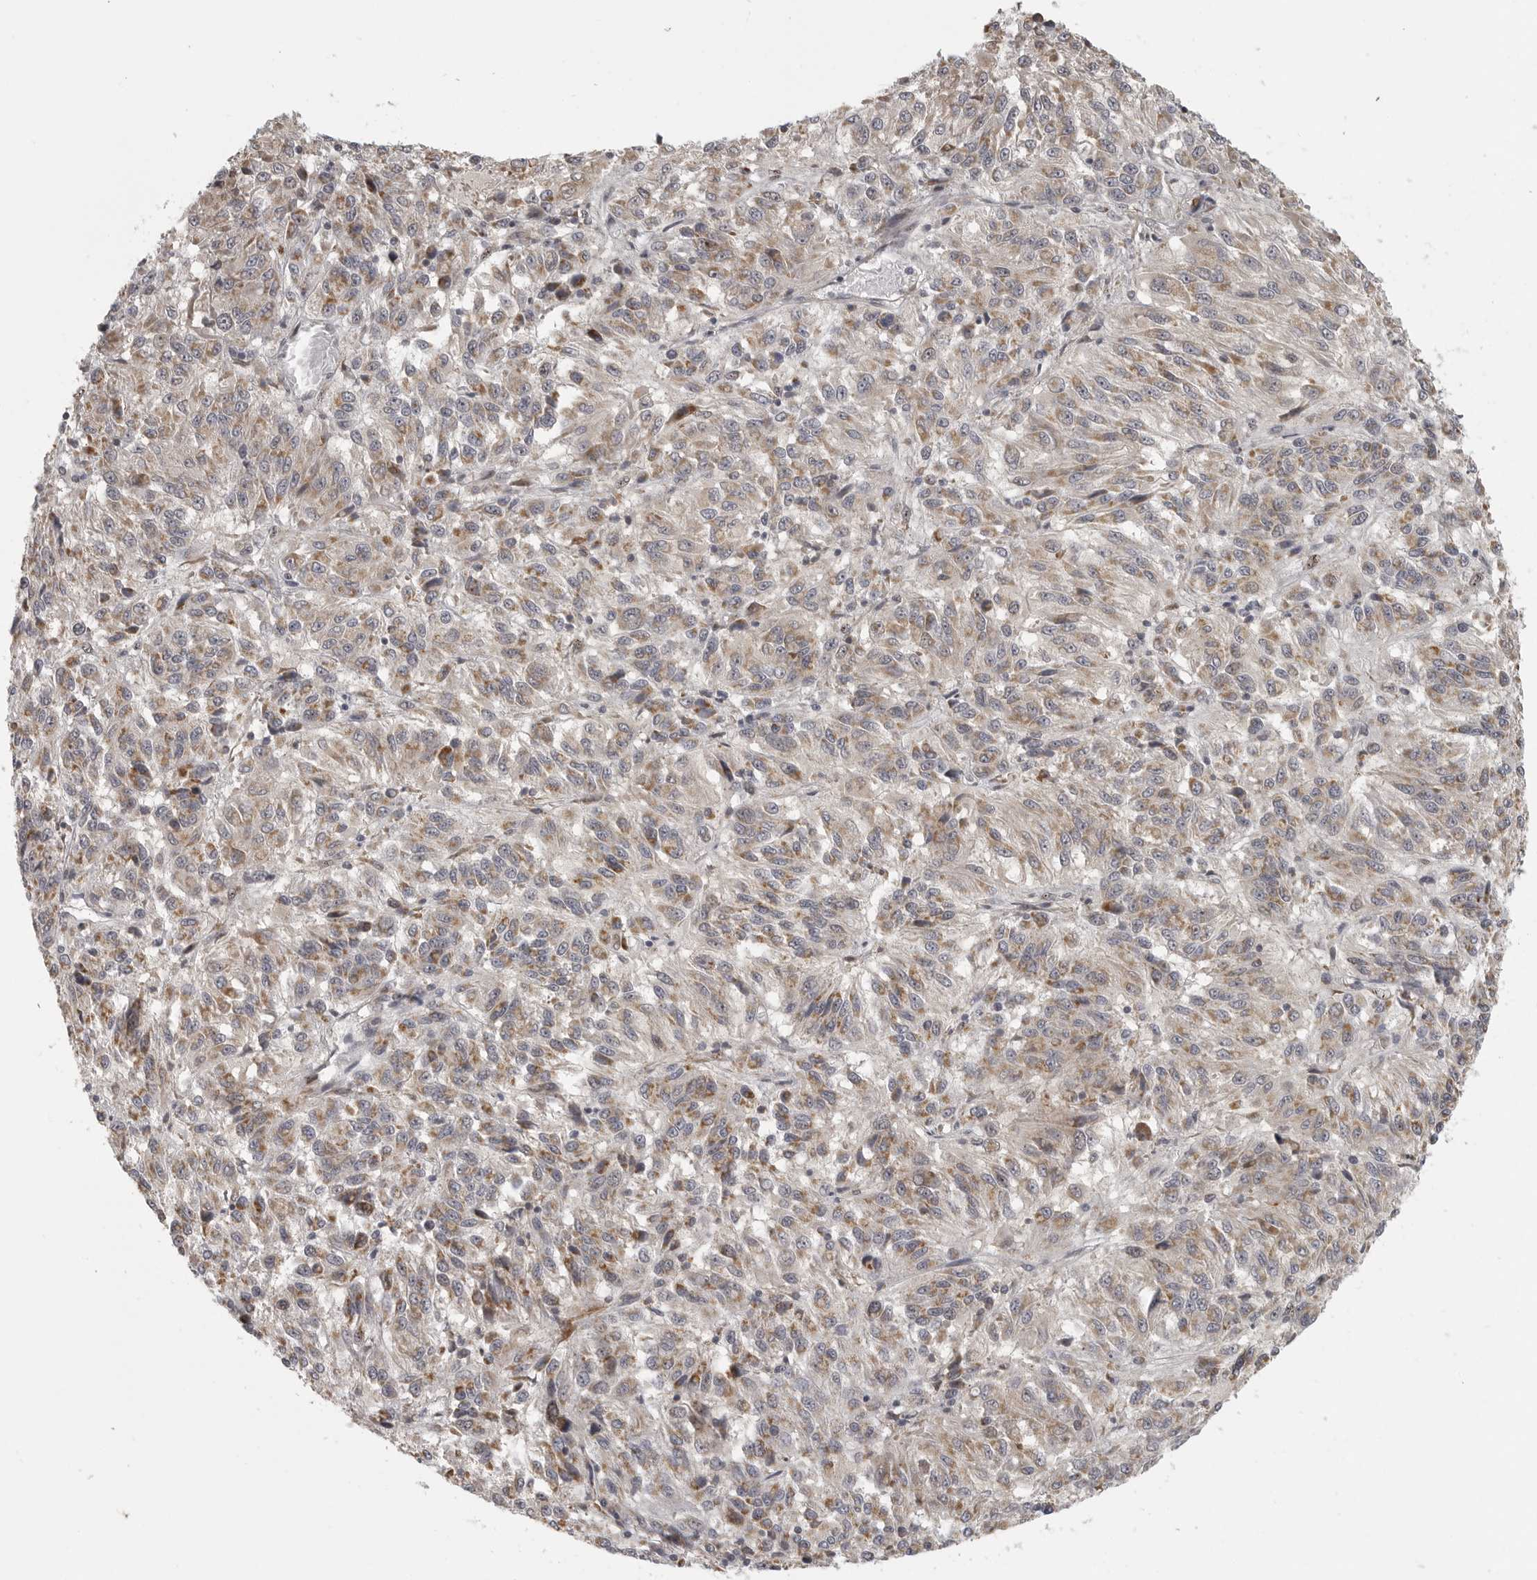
{"staining": {"intensity": "weak", "quantity": ">75%", "location": "cytoplasmic/membranous"}, "tissue": "melanoma", "cell_type": "Tumor cells", "image_type": "cancer", "snomed": [{"axis": "morphology", "description": "Malignant melanoma, Metastatic site"}, {"axis": "topography", "description": "Lung"}], "caption": "Immunohistochemical staining of melanoma exhibits low levels of weak cytoplasmic/membranous protein staining in about >75% of tumor cells.", "gene": "POLE2", "patient": {"sex": "male", "age": 64}}